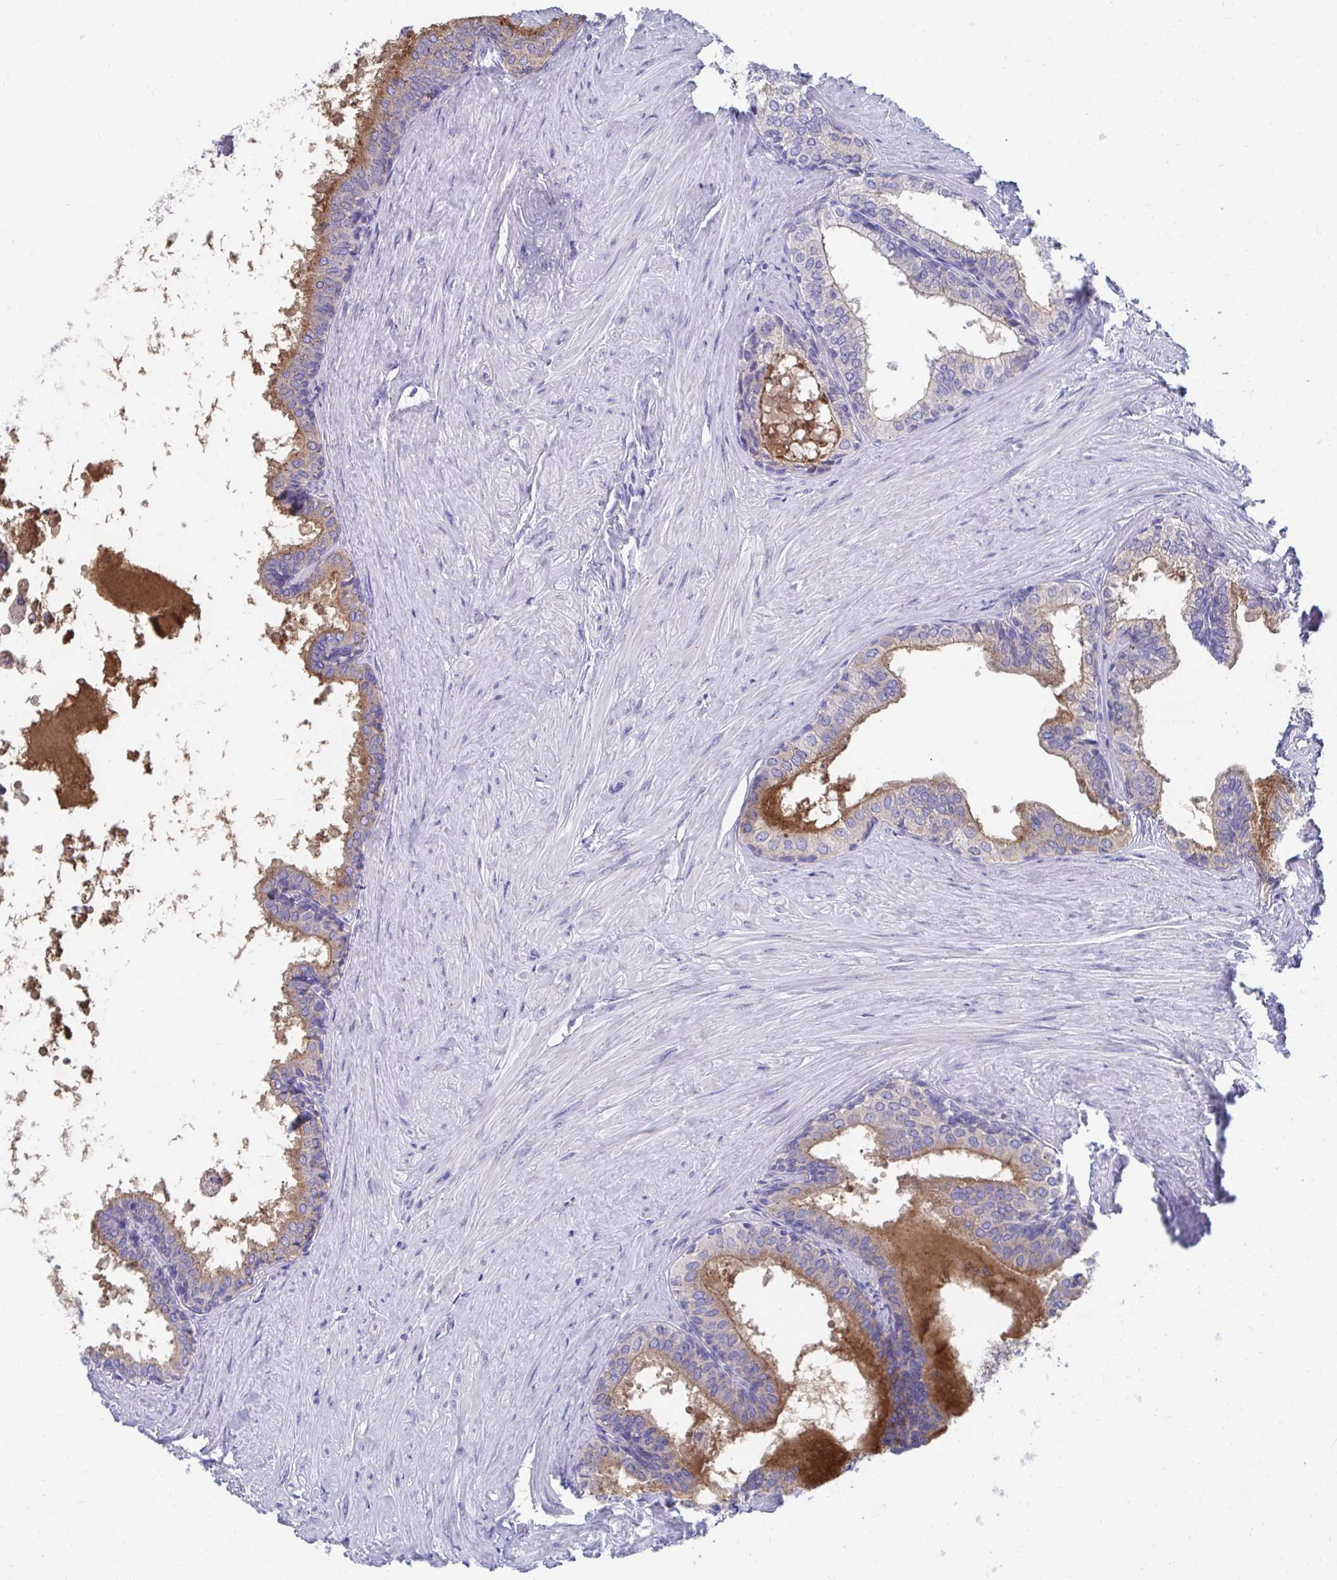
{"staining": {"intensity": "moderate", "quantity": "25%-75%", "location": "cytoplasmic/membranous"}, "tissue": "prostate", "cell_type": "Glandular cells", "image_type": "normal", "snomed": [{"axis": "morphology", "description": "Normal tissue, NOS"}, {"axis": "topography", "description": "Prostate"}, {"axis": "topography", "description": "Peripheral nerve tissue"}], "caption": "Moderate cytoplasmic/membranous positivity for a protein is appreciated in about 25%-75% of glandular cells of benign prostate using IHC.", "gene": "TMPRSS2", "patient": {"sex": "male", "age": 55}}